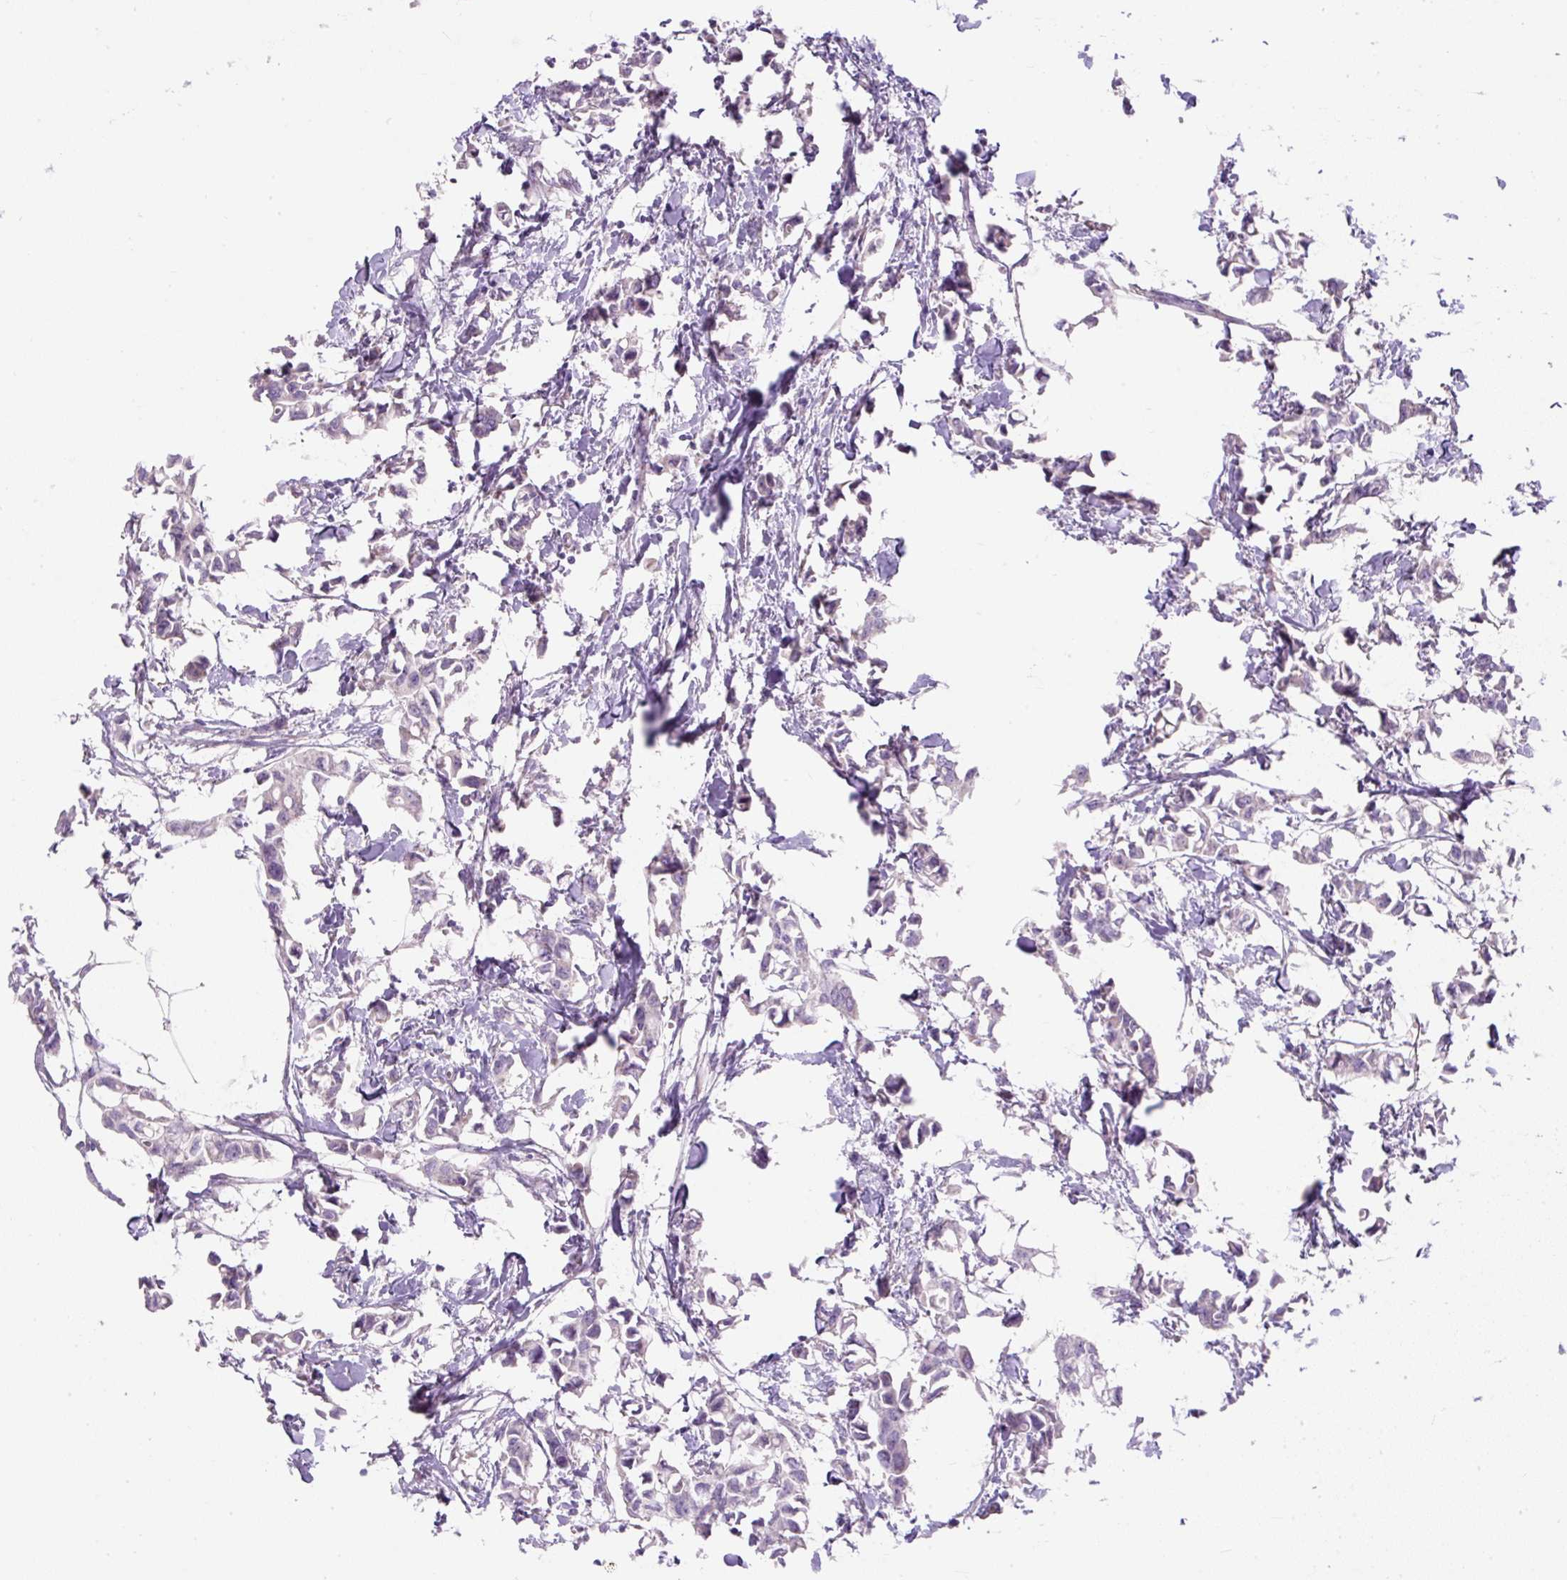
{"staining": {"intensity": "negative", "quantity": "none", "location": "none"}, "tissue": "breast cancer", "cell_type": "Tumor cells", "image_type": "cancer", "snomed": [{"axis": "morphology", "description": "Duct carcinoma"}, {"axis": "topography", "description": "Breast"}], "caption": "Immunohistochemistry (IHC) of human breast cancer shows no positivity in tumor cells.", "gene": "SUSD5", "patient": {"sex": "female", "age": 41}}